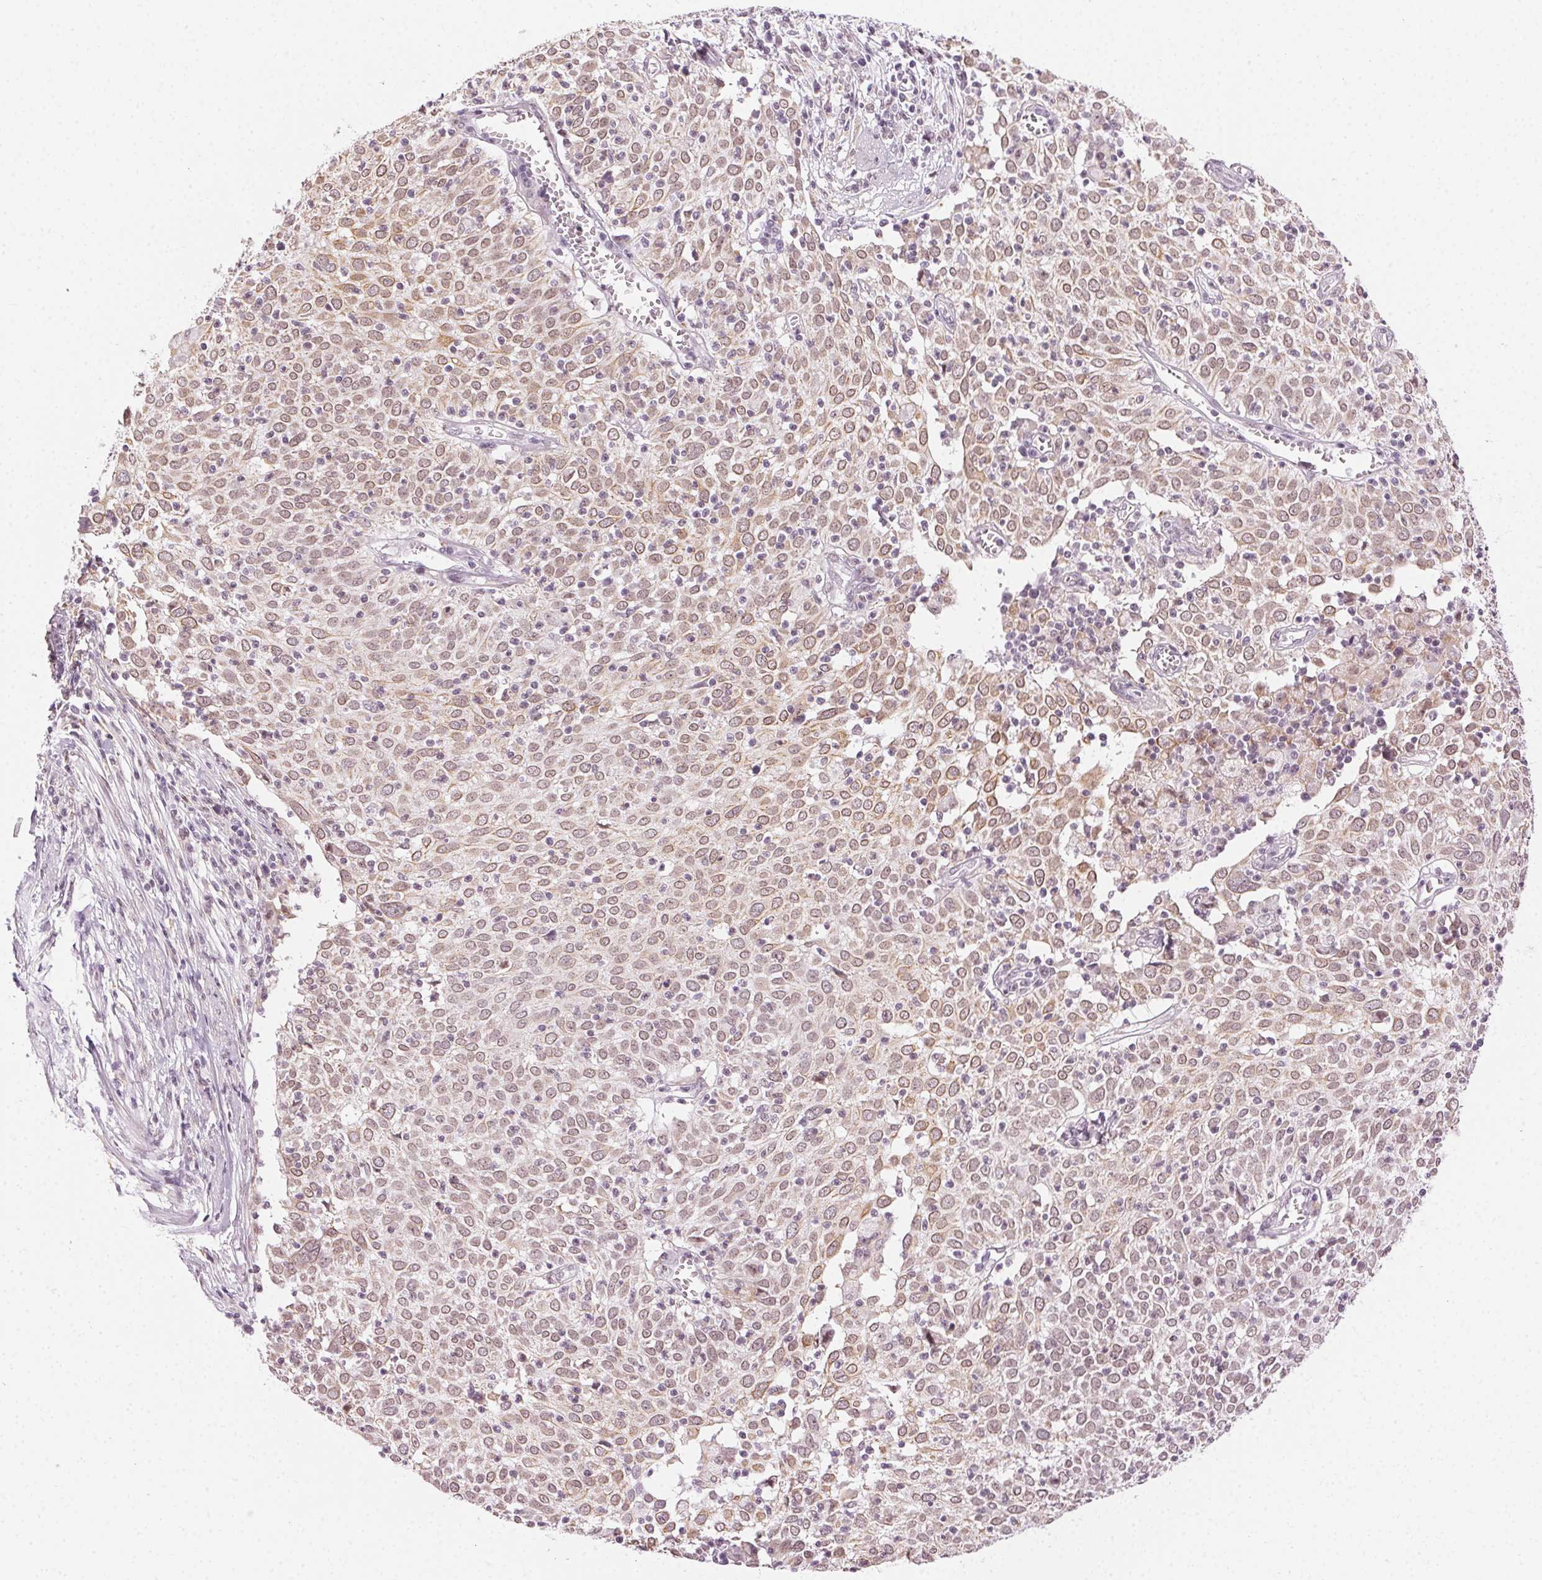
{"staining": {"intensity": "weak", "quantity": ">75%", "location": "cytoplasmic/membranous"}, "tissue": "cervical cancer", "cell_type": "Tumor cells", "image_type": "cancer", "snomed": [{"axis": "morphology", "description": "Squamous cell carcinoma, NOS"}, {"axis": "topography", "description": "Cervix"}], "caption": "Immunohistochemistry (IHC) (DAB (3,3'-diaminobenzidine)) staining of squamous cell carcinoma (cervical) demonstrates weak cytoplasmic/membranous protein positivity in about >75% of tumor cells. (Stains: DAB (3,3'-diaminobenzidine) in brown, nuclei in blue, Microscopy: brightfield microscopy at high magnification).", "gene": "AIF1L", "patient": {"sex": "female", "age": 39}}